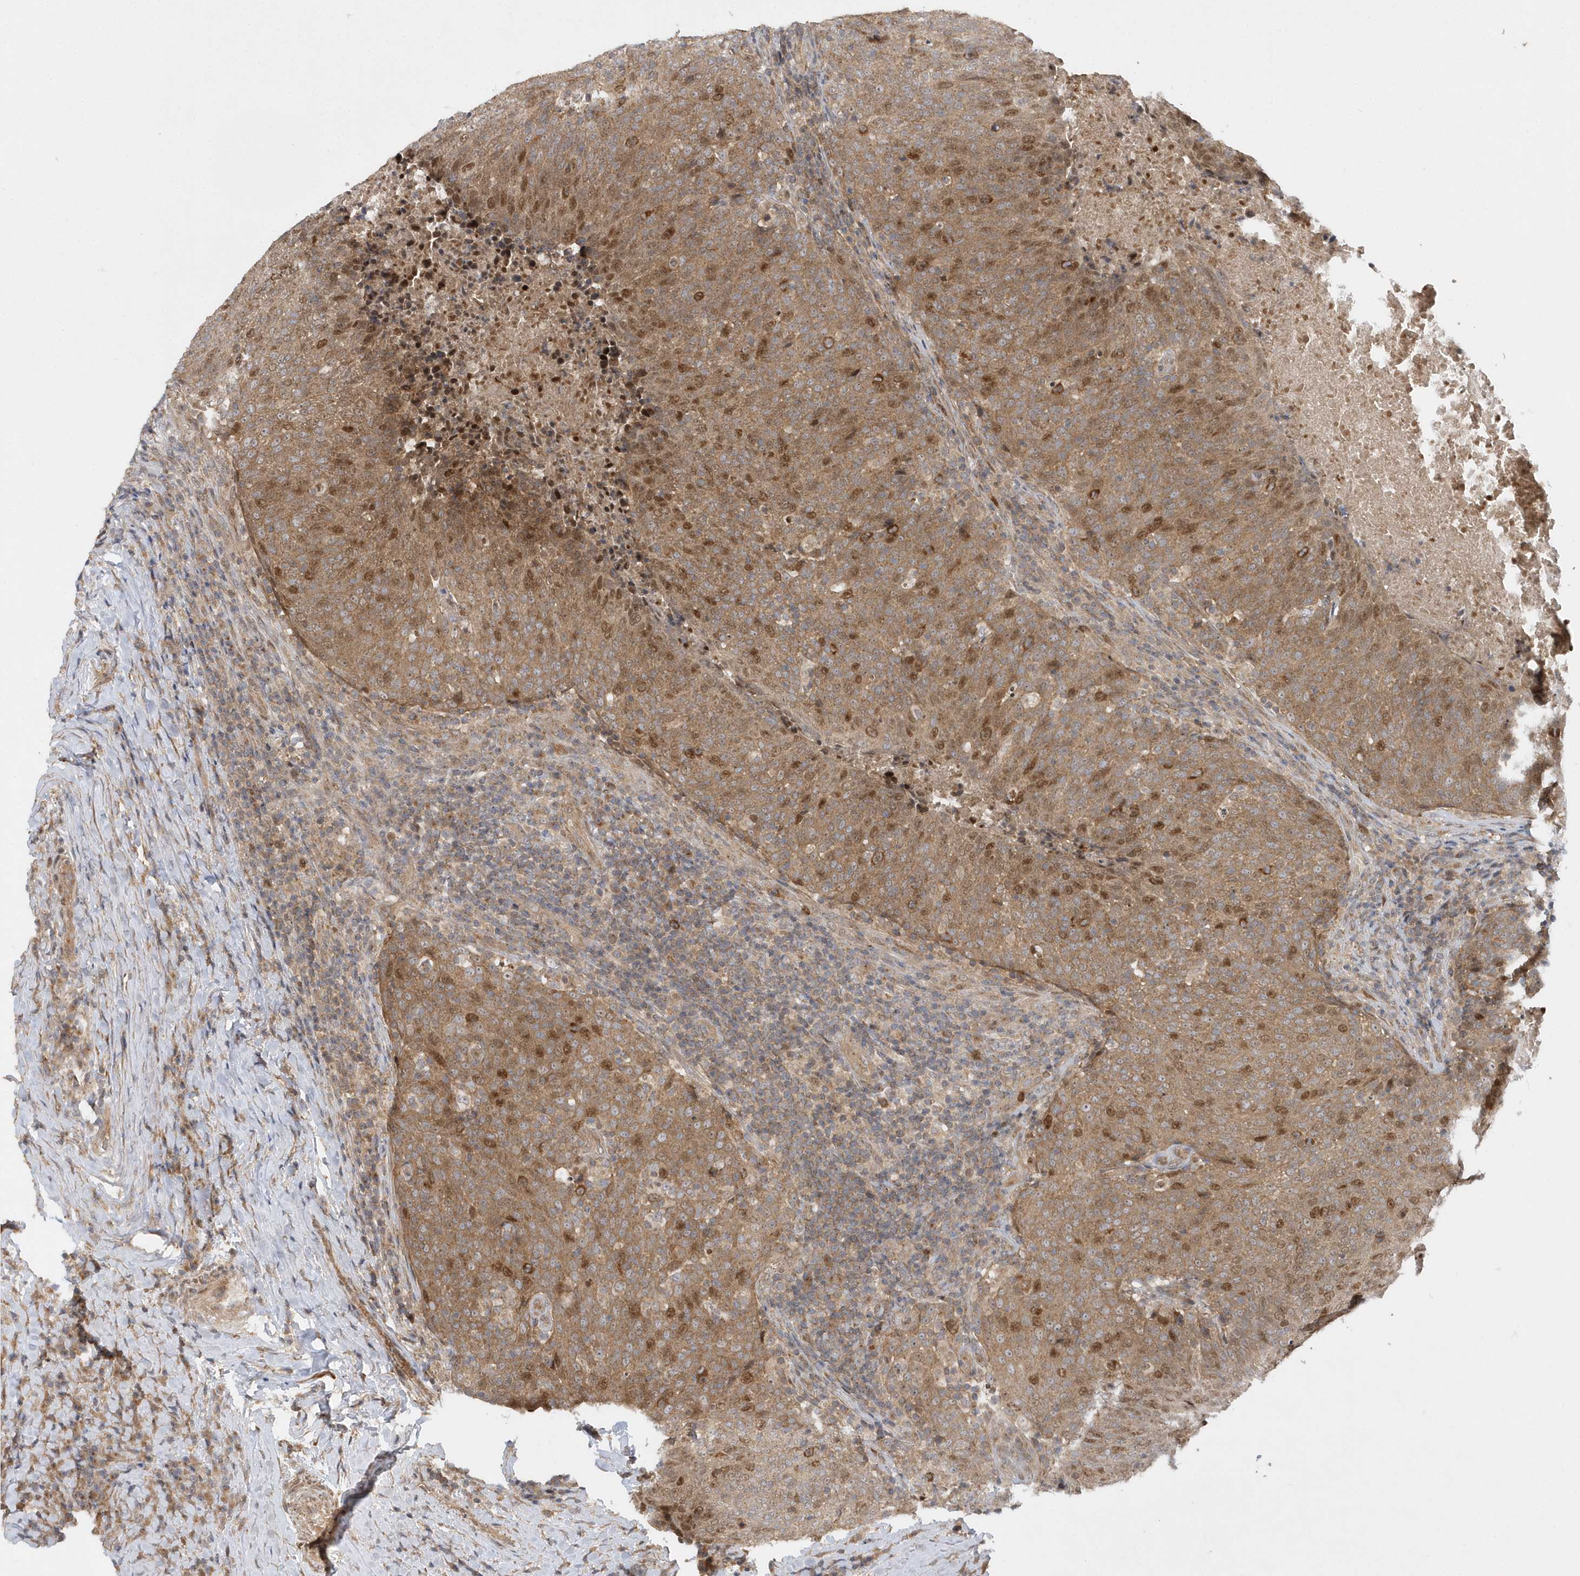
{"staining": {"intensity": "moderate", "quantity": ">75%", "location": "cytoplasmic/membranous,nuclear"}, "tissue": "head and neck cancer", "cell_type": "Tumor cells", "image_type": "cancer", "snomed": [{"axis": "morphology", "description": "Squamous cell carcinoma, NOS"}, {"axis": "morphology", "description": "Squamous cell carcinoma, metastatic, NOS"}, {"axis": "topography", "description": "Lymph node"}, {"axis": "topography", "description": "Head-Neck"}], "caption": "Head and neck cancer (squamous cell carcinoma) stained with a brown dye exhibits moderate cytoplasmic/membranous and nuclear positive positivity in about >75% of tumor cells.", "gene": "MXI1", "patient": {"sex": "male", "age": 62}}